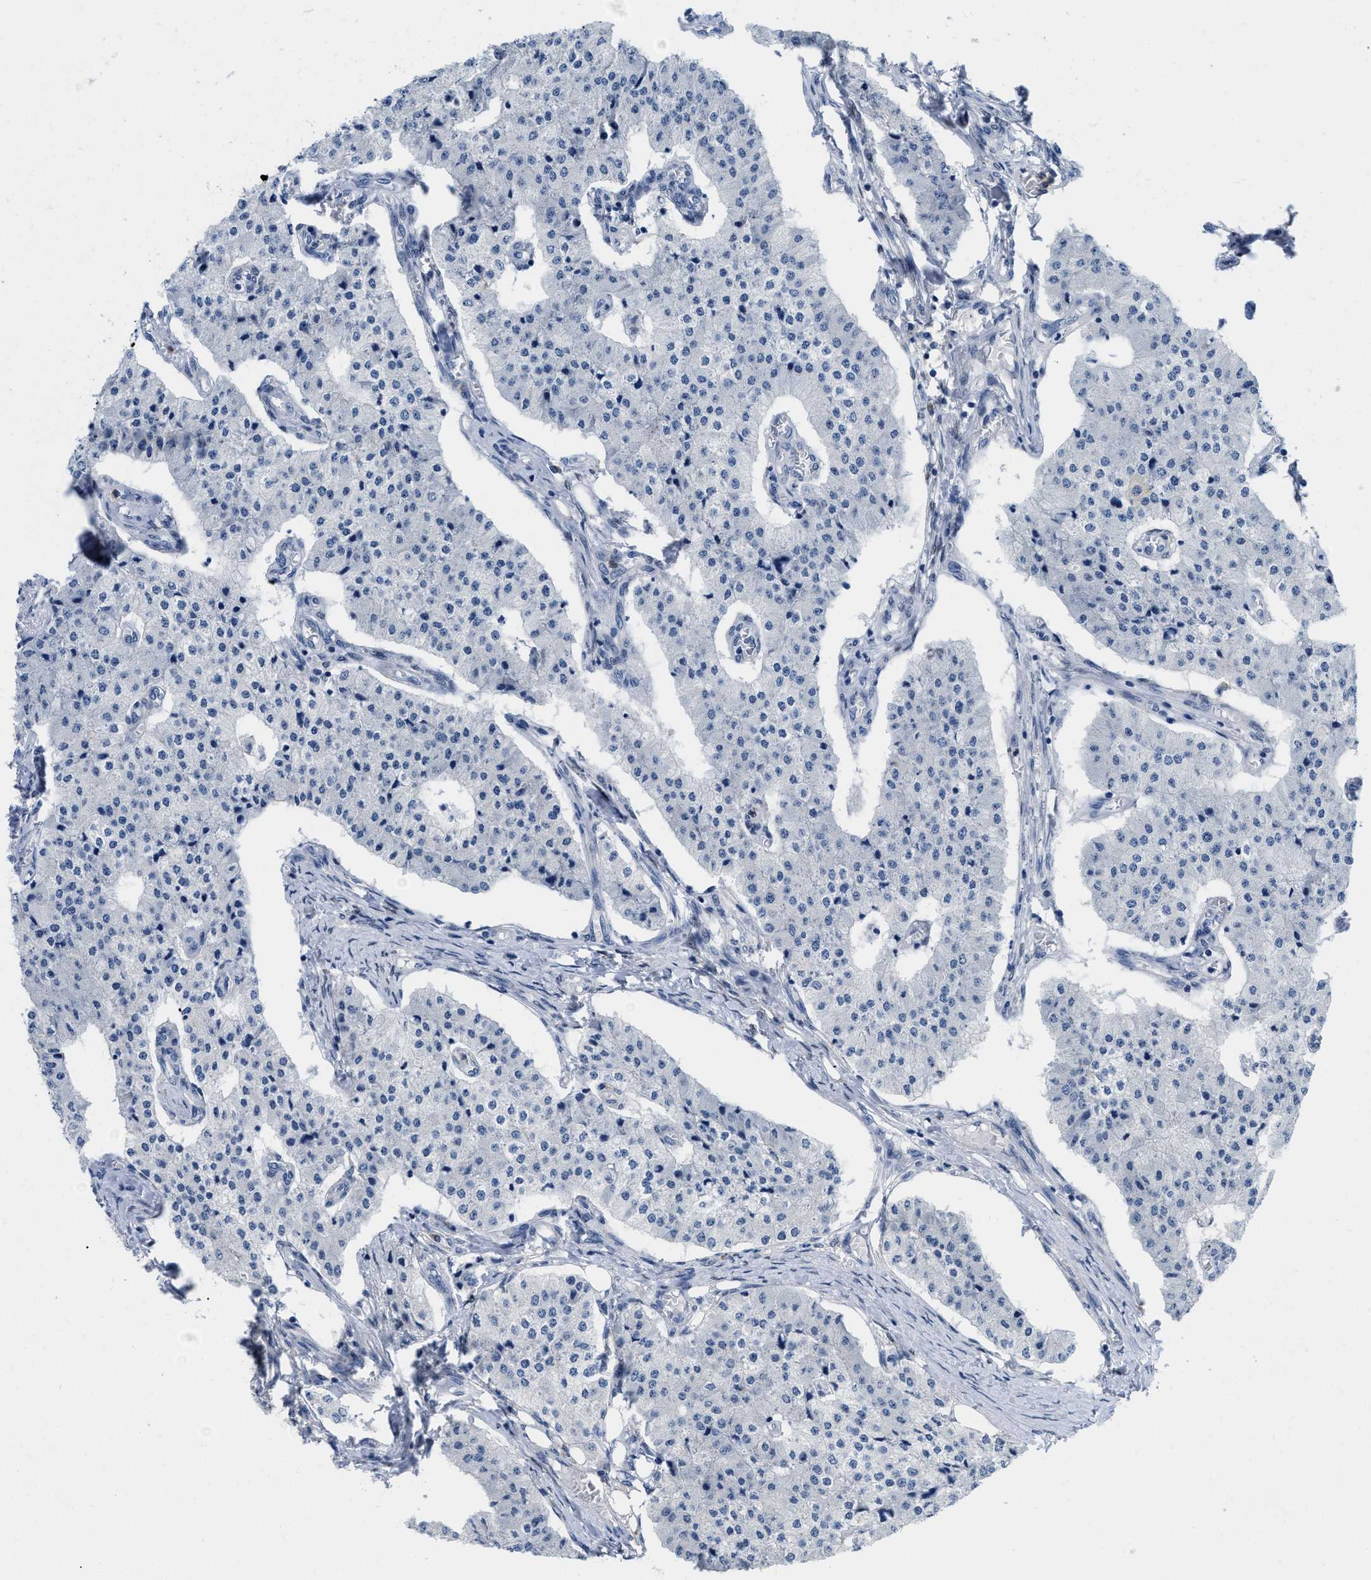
{"staining": {"intensity": "negative", "quantity": "none", "location": "none"}, "tissue": "carcinoid", "cell_type": "Tumor cells", "image_type": "cancer", "snomed": [{"axis": "morphology", "description": "Carcinoid, malignant, NOS"}, {"axis": "topography", "description": "Colon"}], "caption": "An image of carcinoid (malignant) stained for a protein exhibits no brown staining in tumor cells.", "gene": "NFIX", "patient": {"sex": "female", "age": 52}}